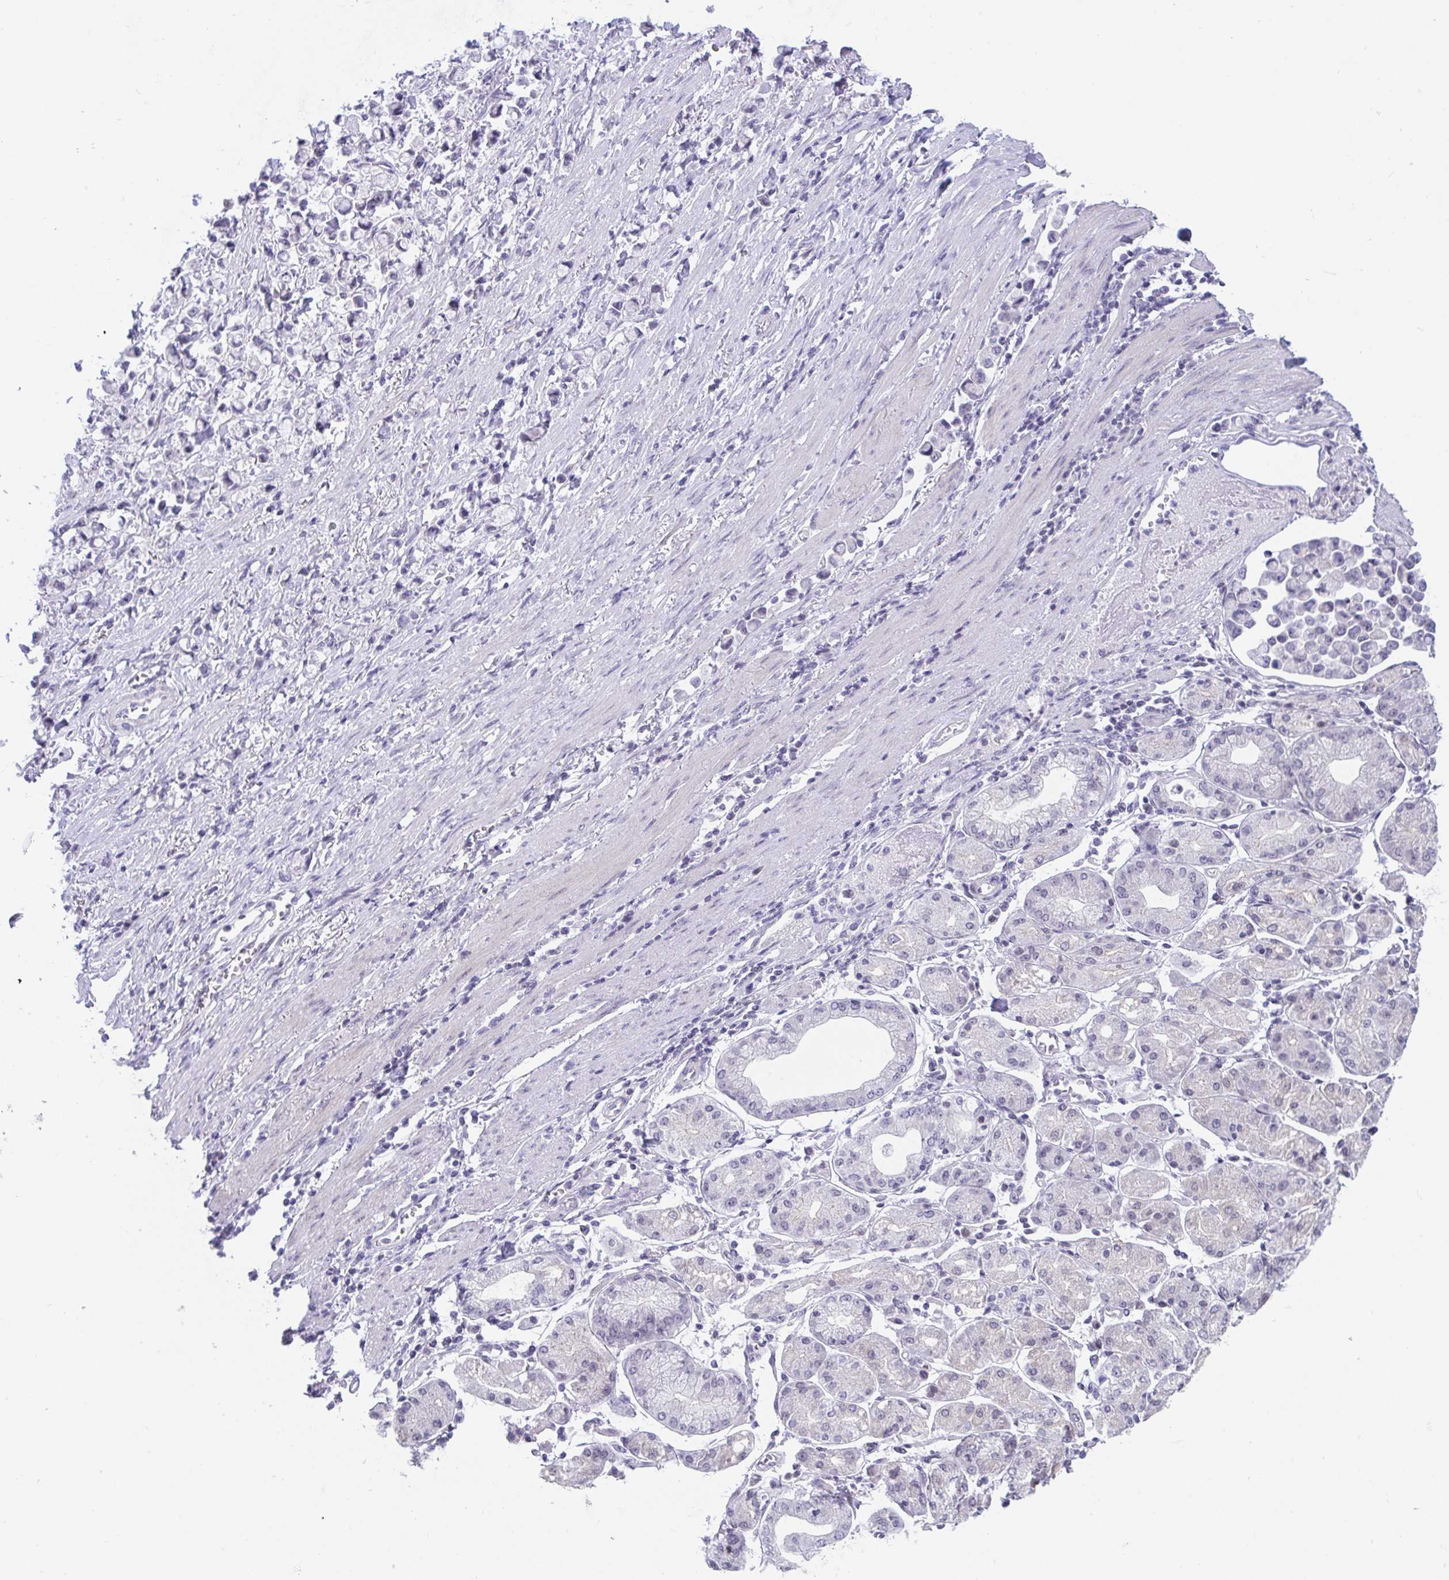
{"staining": {"intensity": "negative", "quantity": "none", "location": "none"}, "tissue": "stomach cancer", "cell_type": "Tumor cells", "image_type": "cancer", "snomed": [{"axis": "morphology", "description": "Adenocarcinoma, NOS"}, {"axis": "topography", "description": "Stomach"}], "caption": "Tumor cells show no significant expression in stomach cancer.", "gene": "BMAL2", "patient": {"sex": "female", "age": 81}}